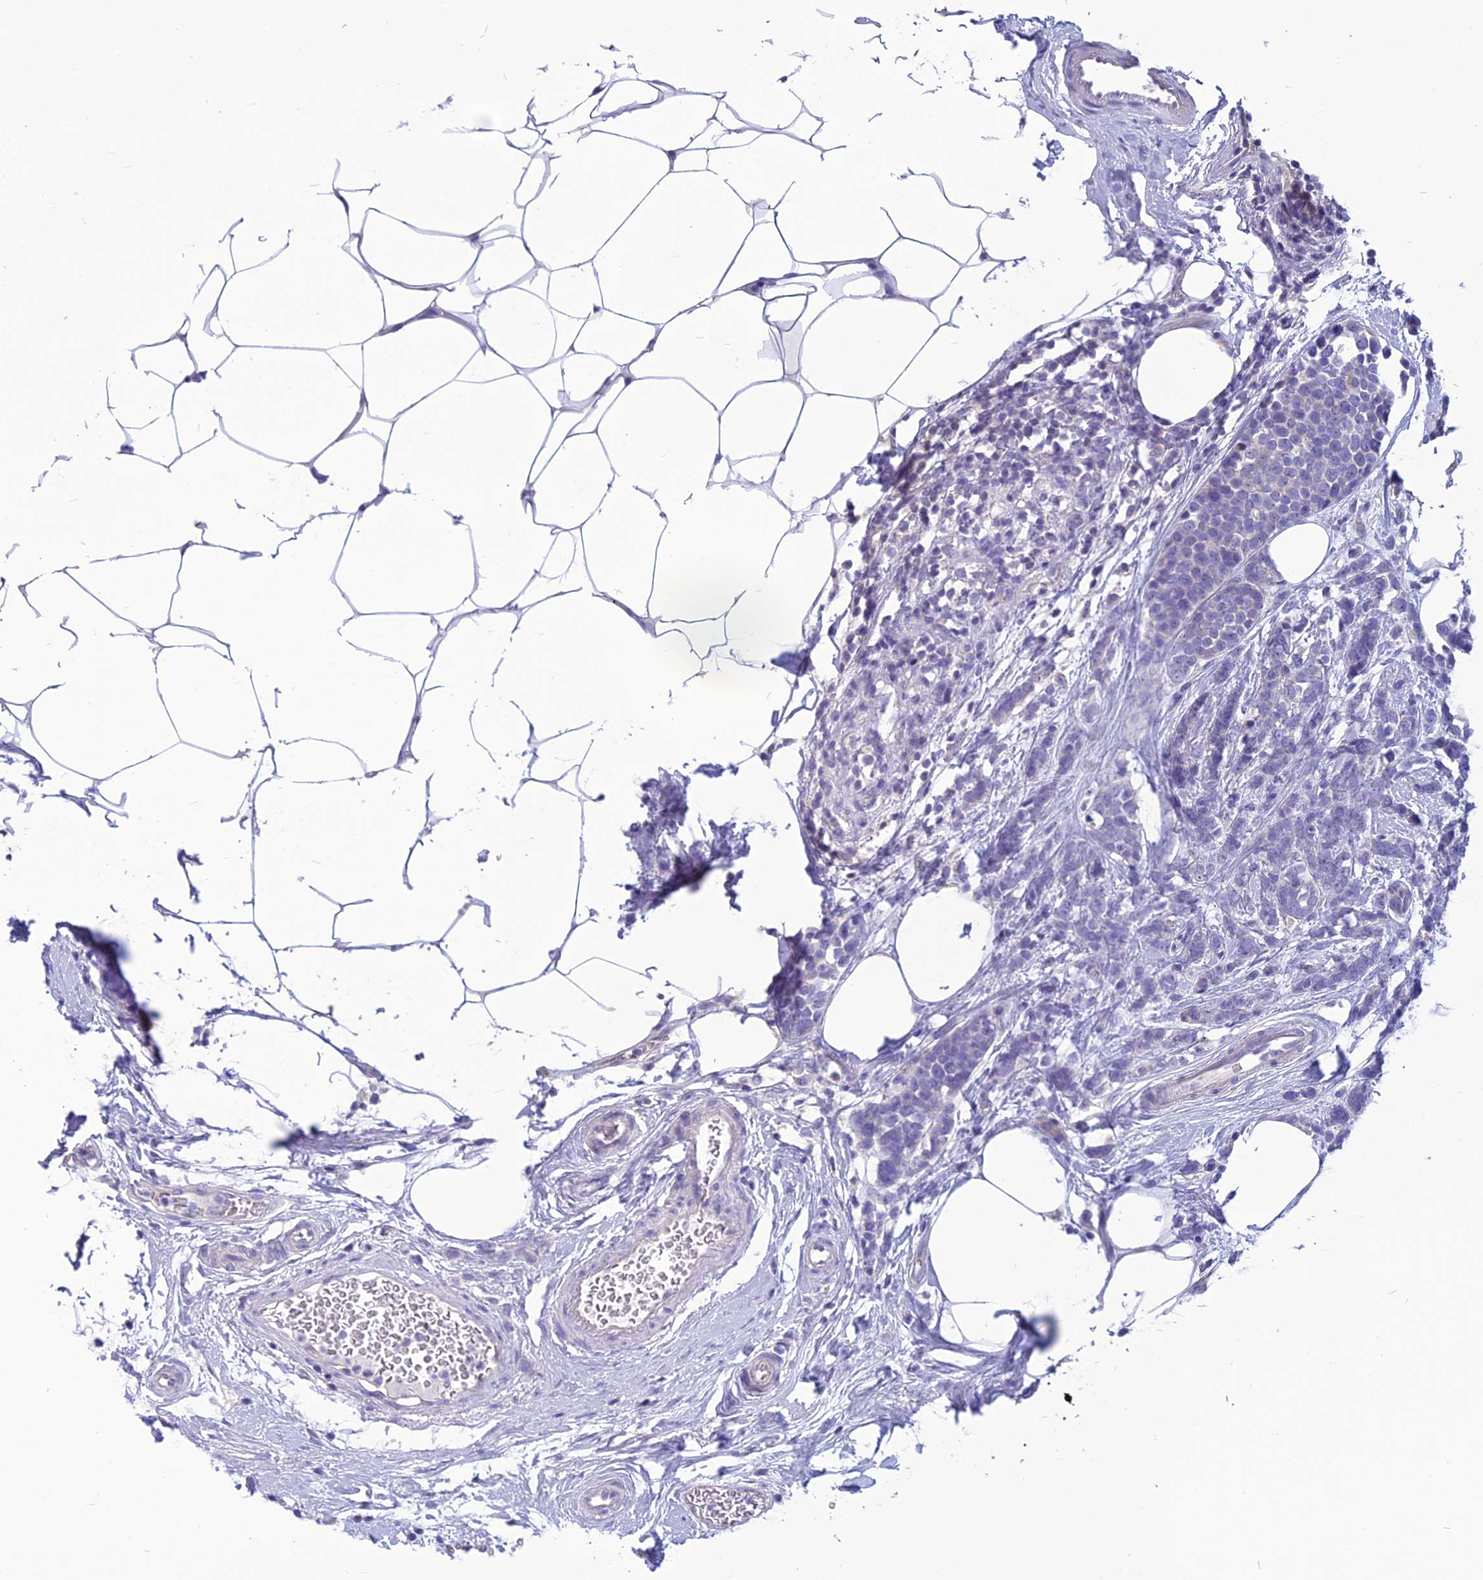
{"staining": {"intensity": "negative", "quantity": "none", "location": "none"}, "tissue": "breast cancer", "cell_type": "Tumor cells", "image_type": "cancer", "snomed": [{"axis": "morphology", "description": "Lobular carcinoma"}, {"axis": "topography", "description": "Breast"}], "caption": "Breast cancer (lobular carcinoma) was stained to show a protein in brown. There is no significant staining in tumor cells.", "gene": "PSMF1", "patient": {"sex": "female", "age": 58}}